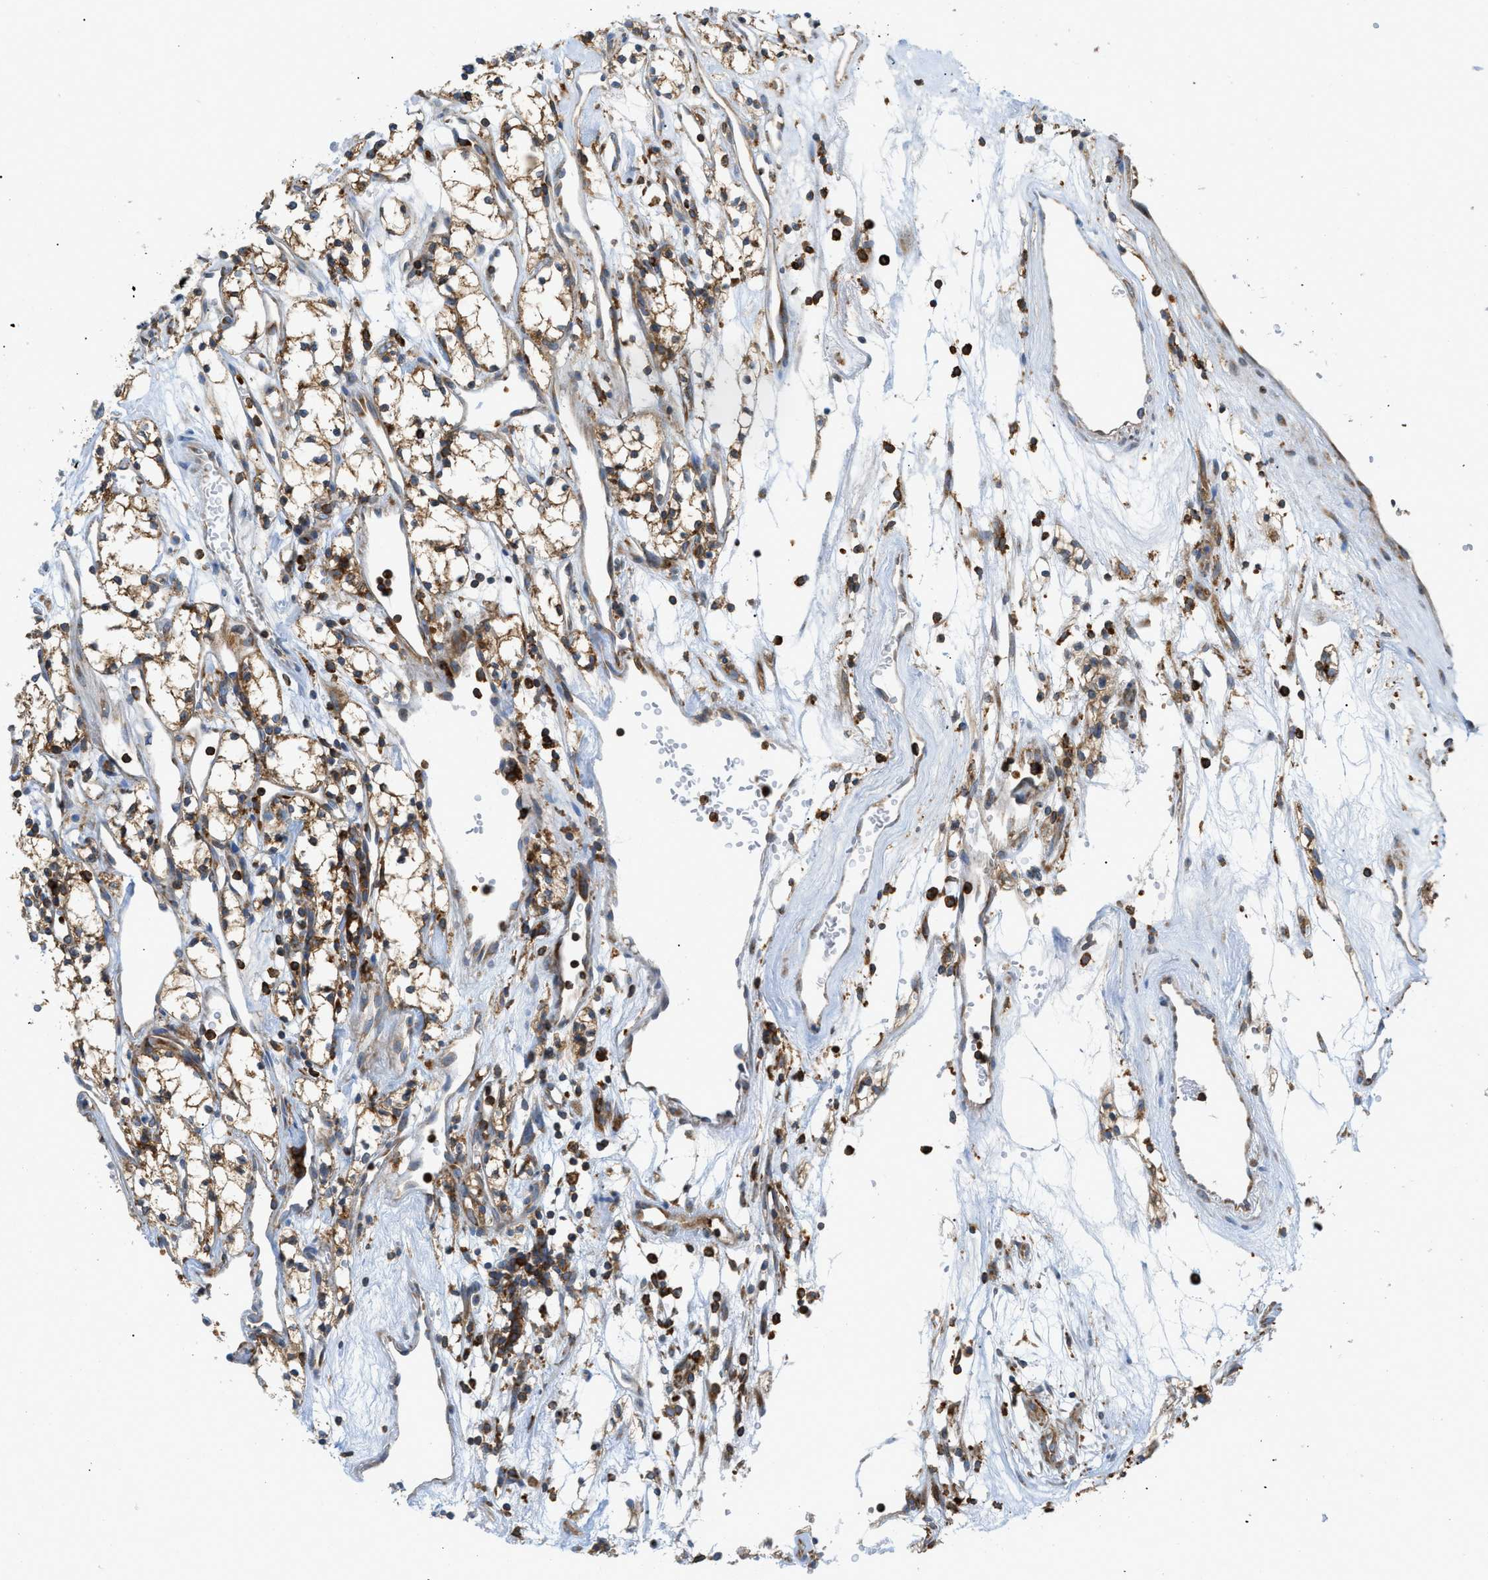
{"staining": {"intensity": "moderate", "quantity": ">75%", "location": "cytoplasmic/membranous"}, "tissue": "renal cancer", "cell_type": "Tumor cells", "image_type": "cancer", "snomed": [{"axis": "morphology", "description": "Adenocarcinoma, NOS"}, {"axis": "topography", "description": "Kidney"}], "caption": "Human adenocarcinoma (renal) stained for a protein (brown) reveals moderate cytoplasmic/membranous positive positivity in approximately >75% of tumor cells.", "gene": "GPAT4", "patient": {"sex": "male", "age": 59}}